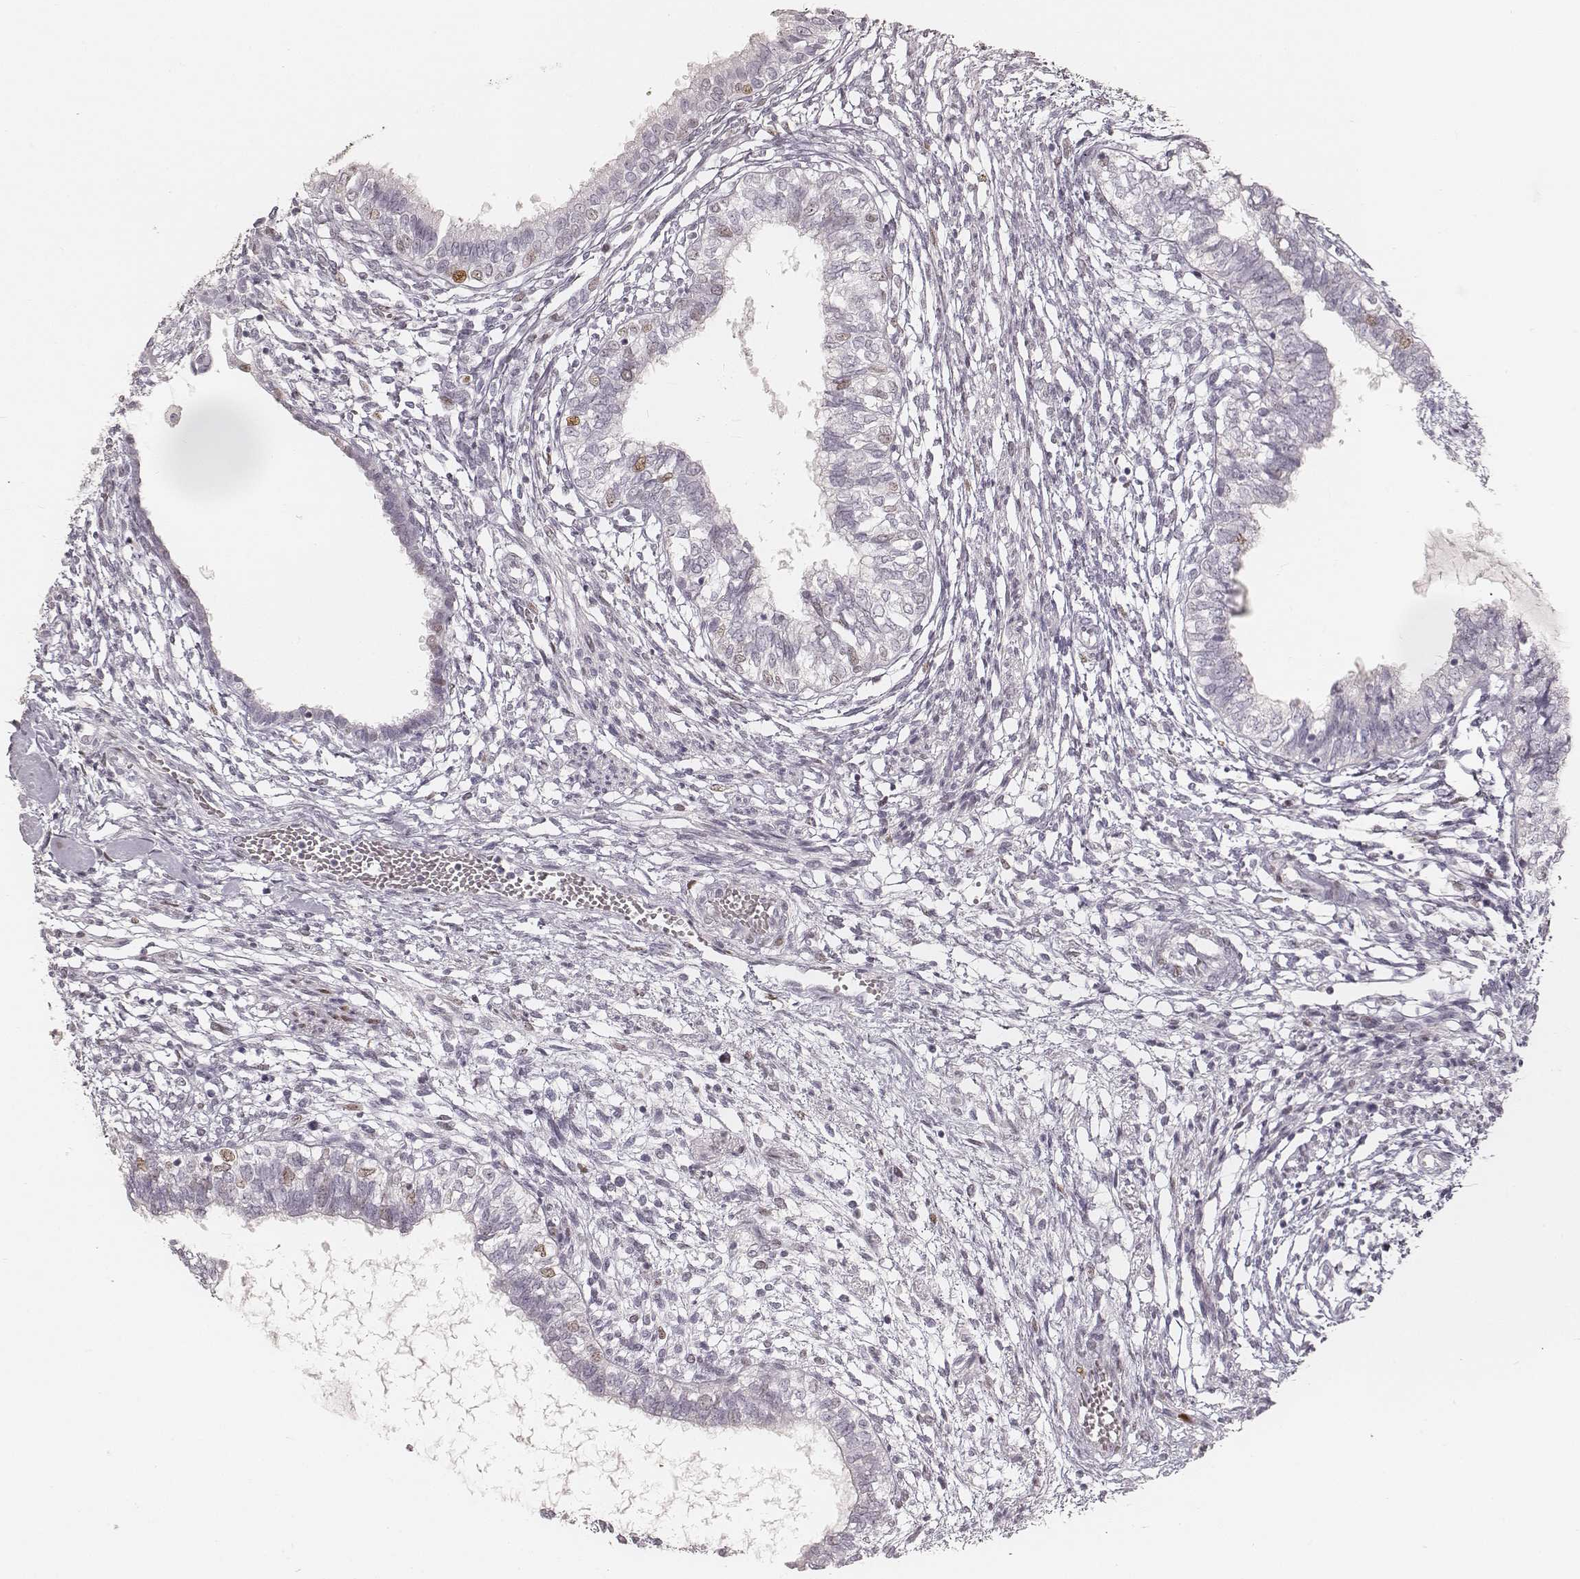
{"staining": {"intensity": "weak", "quantity": "<25%", "location": "nuclear"}, "tissue": "testis cancer", "cell_type": "Tumor cells", "image_type": "cancer", "snomed": [{"axis": "morphology", "description": "Carcinoma, Embryonal, NOS"}, {"axis": "topography", "description": "Testis"}], "caption": "Immunohistochemical staining of testis embryonal carcinoma exhibits no significant staining in tumor cells.", "gene": "TEX37", "patient": {"sex": "male", "age": 37}}